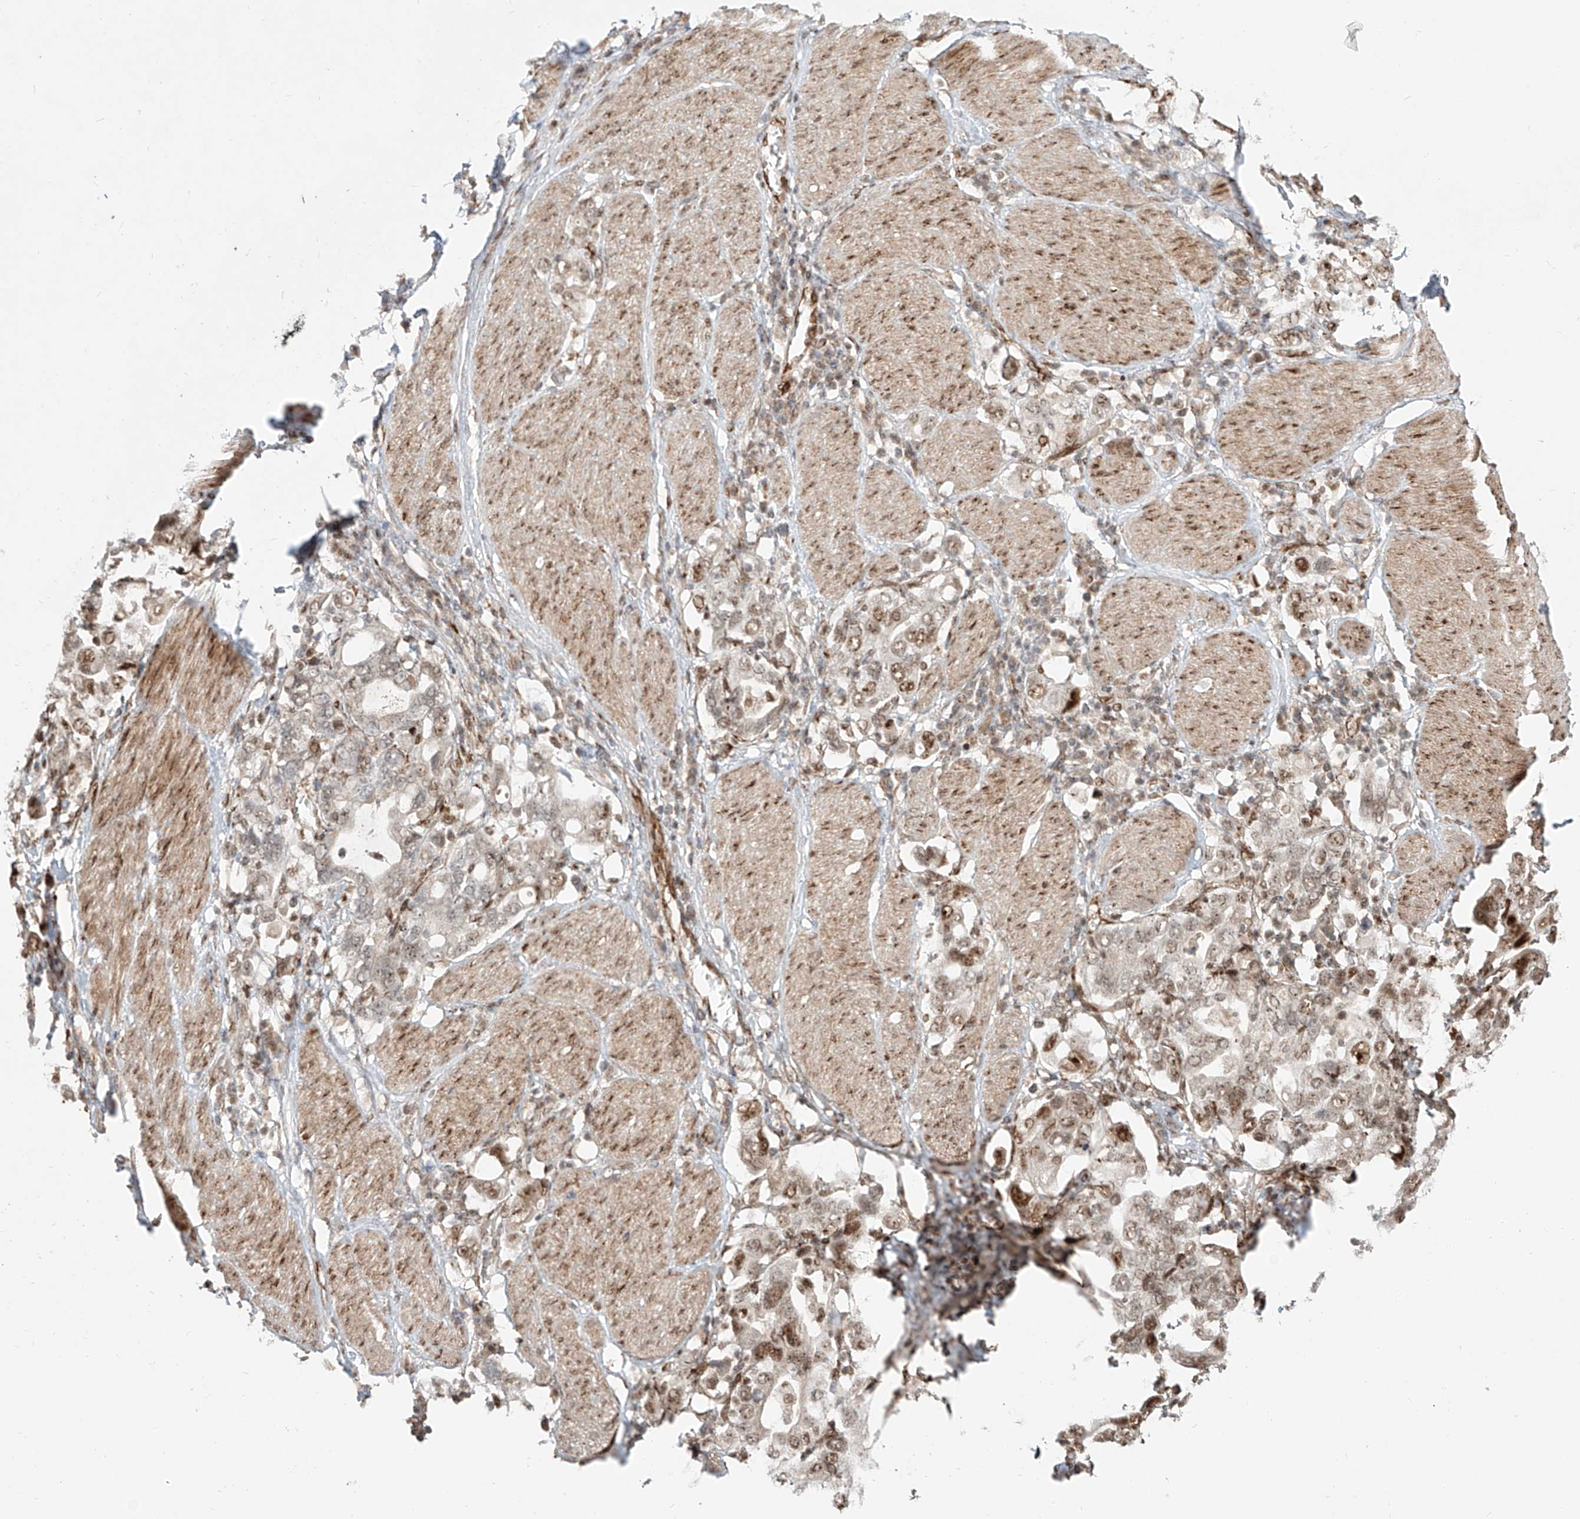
{"staining": {"intensity": "moderate", "quantity": ">75%", "location": "nuclear"}, "tissue": "stomach cancer", "cell_type": "Tumor cells", "image_type": "cancer", "snomed": [{"axis": "morphology", "description": "Adenocarcinoma, NOS"}, {"axis": "topography", "description": "Stomach, upper"}], "caption": "Adenocarcinoma (stomach) stained with a protein marker displays moderate staining in tumor cells.", "gene": "ZNF710", "patient": {"sex": "male", "age": 62}}